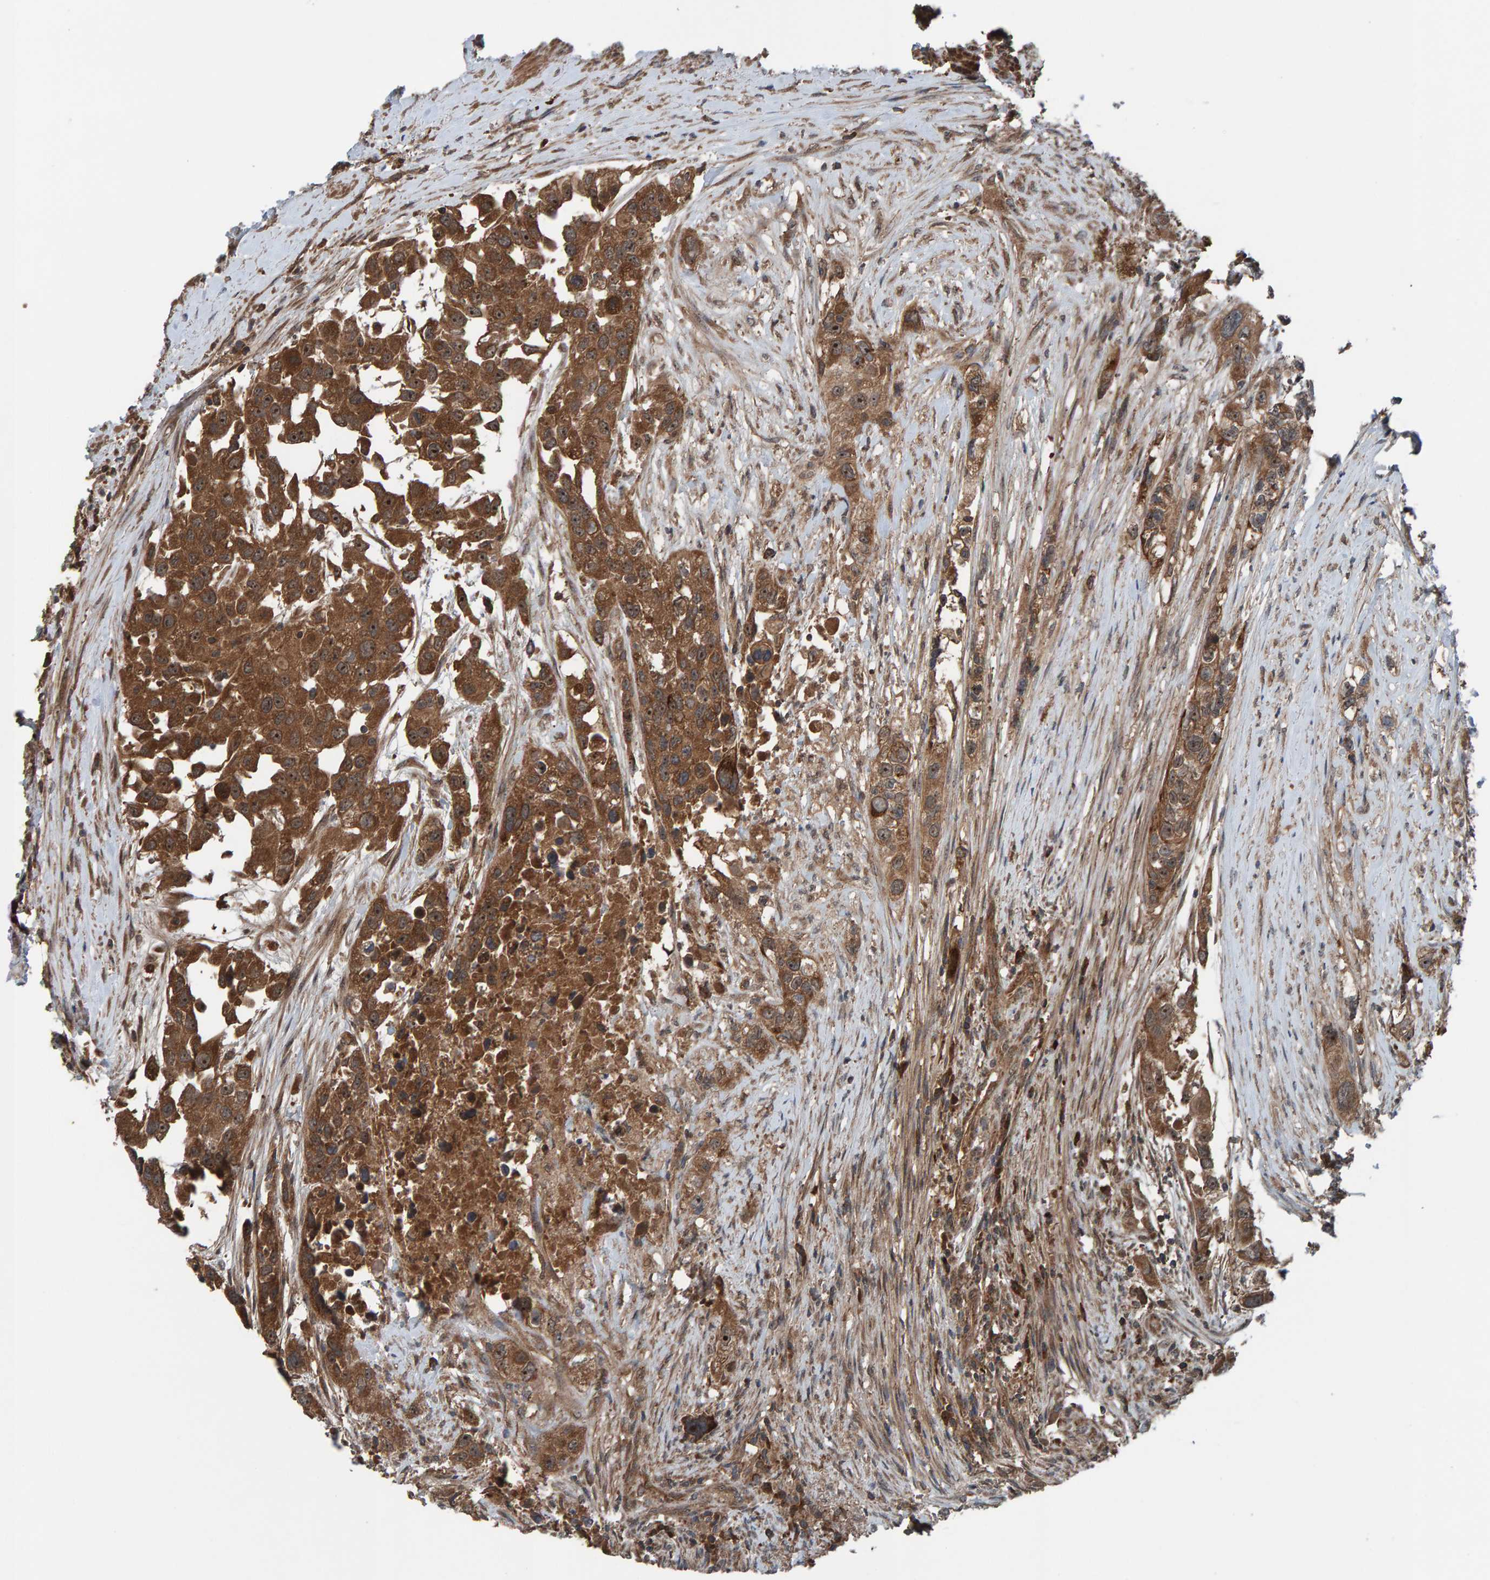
{"staining": {"intensity": "moderate", "quantity": ">75%", "location": "cytoplasmic/membranous"}, "tissue": "urothelial cancer", "cell_type": "Tumor cells", "image_type": "cancer", "snomed": [{"axis": "morphology", "description": "Urothelial carcinoma, High grade"}, {"axis": "topography", "description": "Urinary bladder"}], "caption": "IHC image of human high-grade urothelial carcinoma stained for a protein (brown), which exhibits medium levels of moderate cytoplasmic/membranous staining in approximately >75% of tumor cells.", "gene": "CUEDC1", "patient": {"sex": "female", "age": 80}}